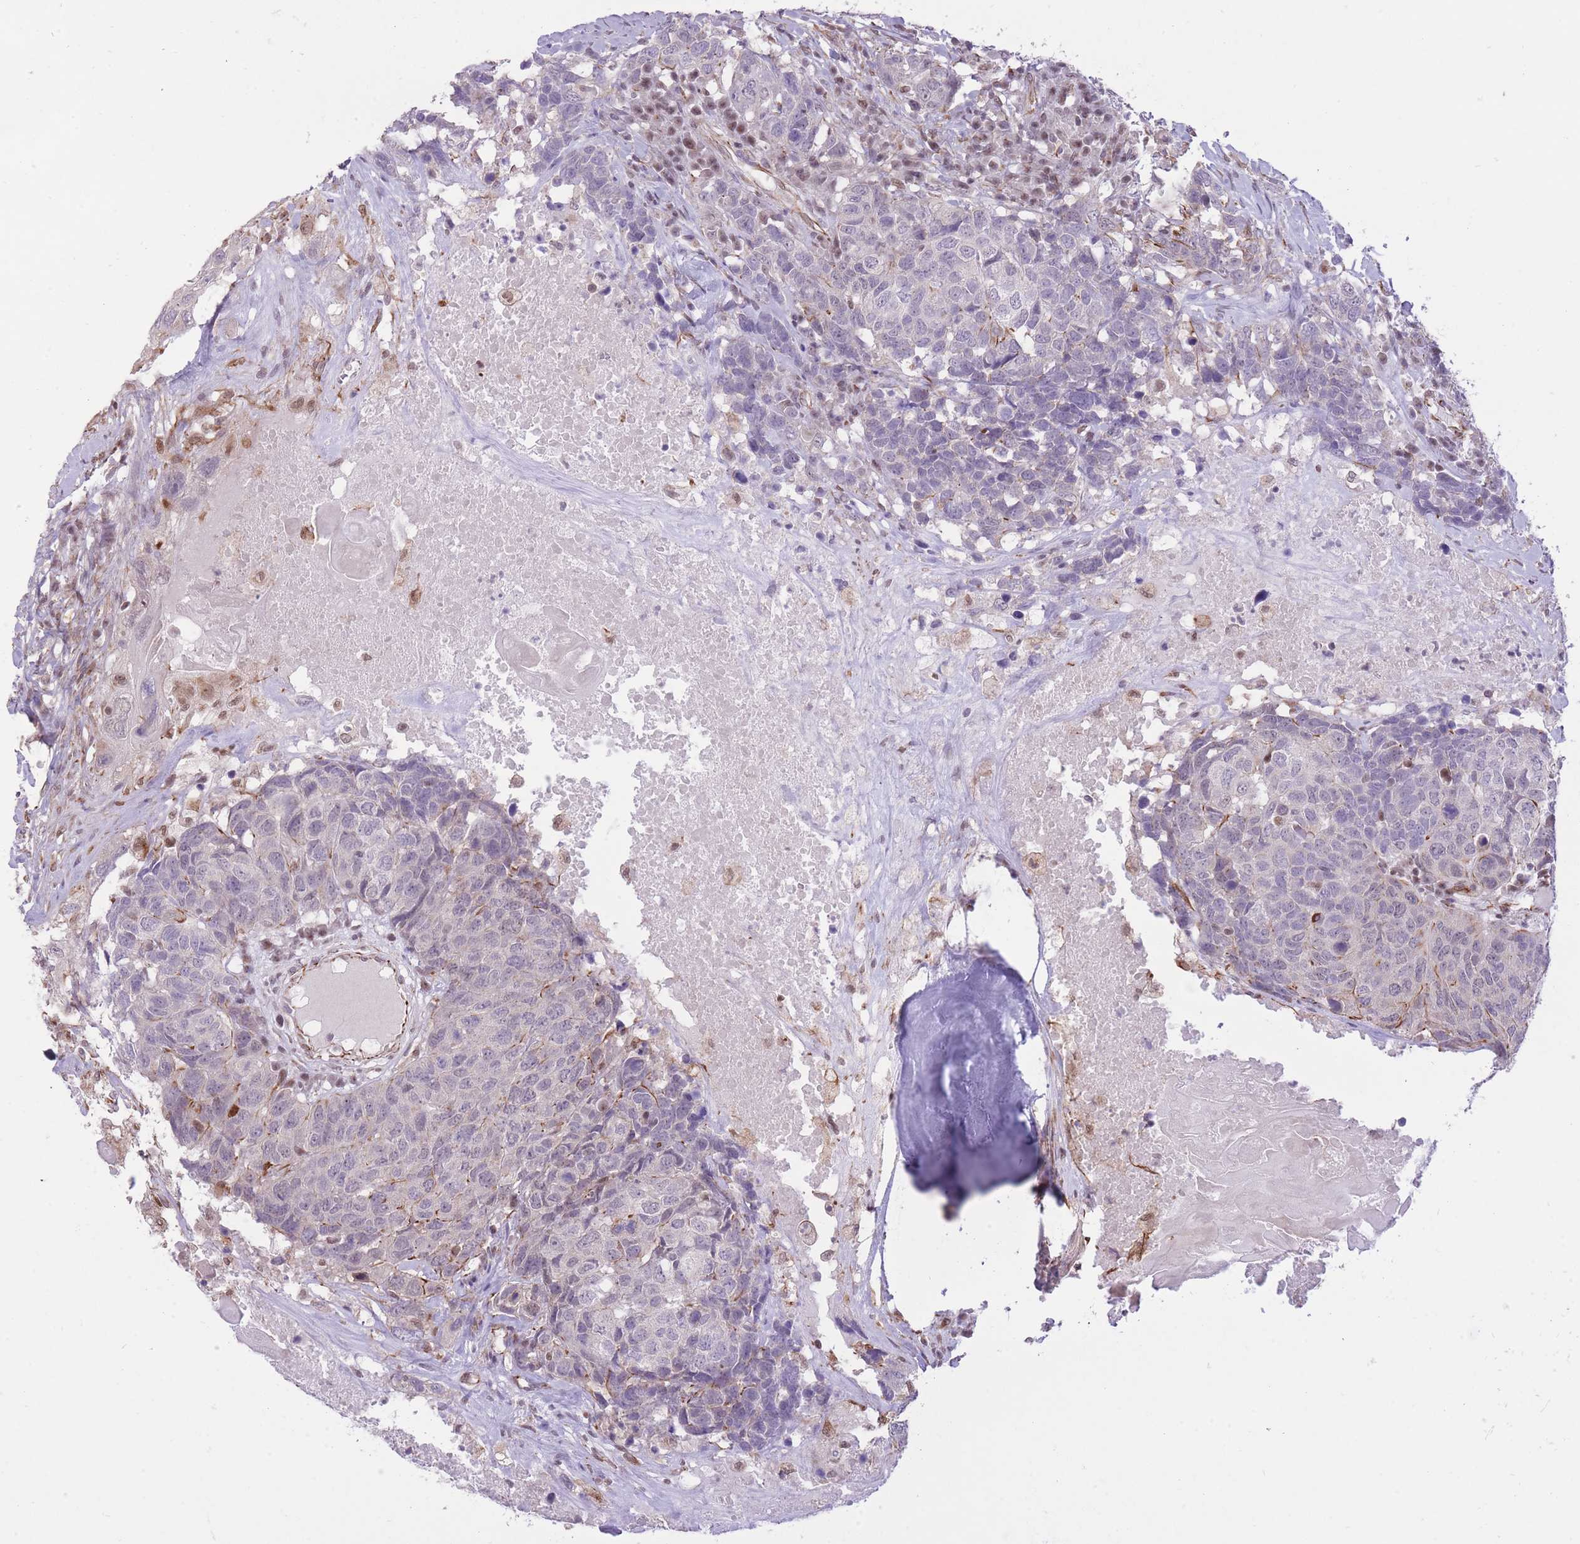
{"staining": {"intensity": "negative", "quantity": "none", "location": "none"}, "tissue": "head and neck cancer", "cell_type": "Tumor cells", "image_type": "cancer", "snomed": [{"axis": "morphology", "description": "Squamous cell carcinoma, NOS"}, {"axis": "topography", "description": "Head-Neck"}], "caption": "Human head and neck cancer (squamous cell carcinoma) stained for a protein using immunohistochemistry (IHC) reveals no positivity in tumor cells.", "gene": "ELL", "patient": {"sex": "male", "age": 66}}